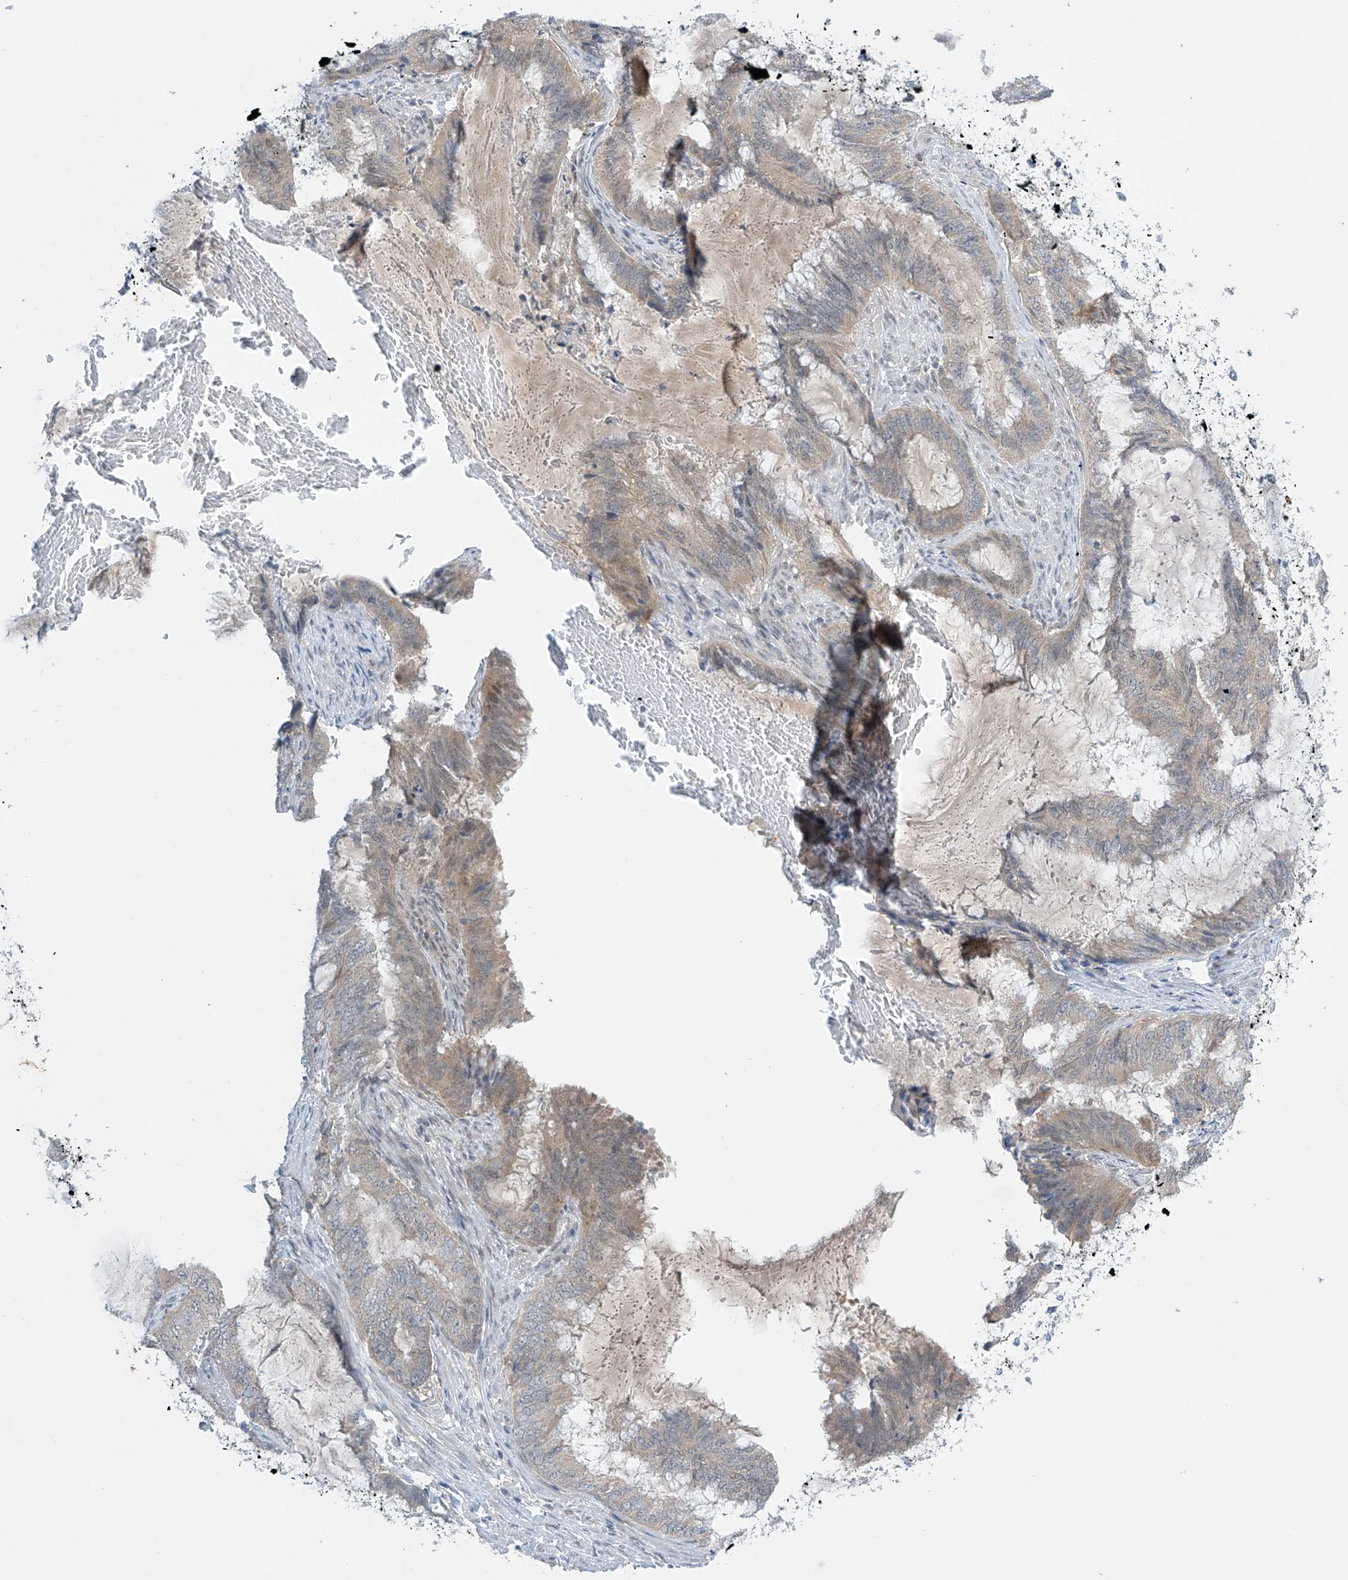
{"staining": {"intensity": "weak", "quantity": "<25%", "location": "cytoplasmic/membranous"}, "tissue": "endometrial cancer", "cell_type": "Tumor cells", "image_type": "cancer", "snomed": [{"axis": "morphology", "description": "Adenocarcinoma, NOS"}, {"axis": "topography", "description": "Endometrium"}], "caption": "Adenocarcinoma (endometrial) stained for a protein using immunohistochemistry shows no positivity tumor cells.", "gene": "APLF", "patient": {"sex": "female", "age": 51}}